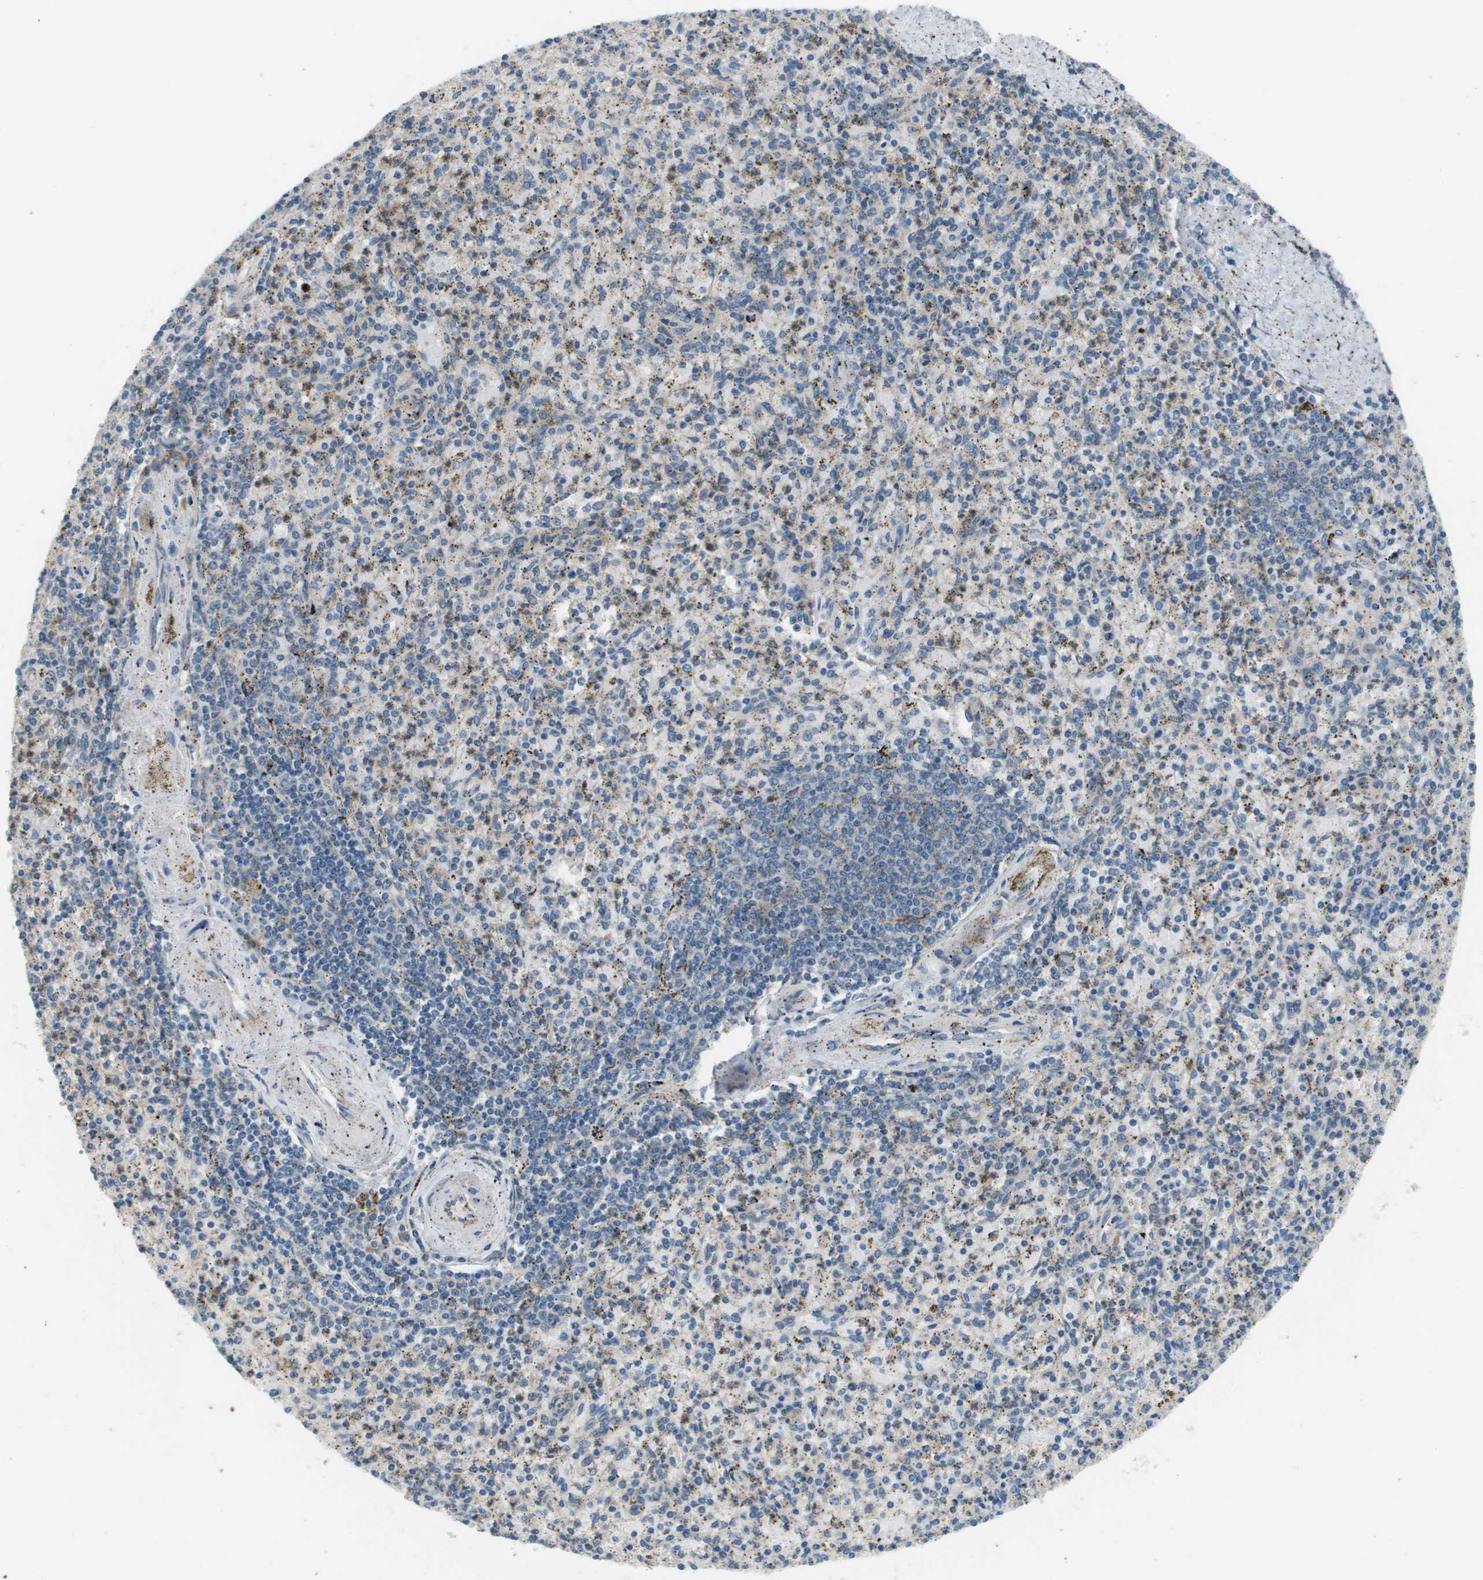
{"staining": {"intensity": "weak", "quantity": "<25%", "location": "cytoplasmic/membranous"}, "tissue": "spleen", "cell_type": "Cells in red pulp", "image_type": "normal", "snomed": [{"axis": "morphology", "description": "Normal tissue, NOS"}, {"axis": "topography", "description": "Spleen"}], "caption": "High power microscopy micrograph of an IHC micrograph of unremarkable spleen, revealing no significant staining in cells in red pulp. The staining was performed using DAB to visualize the protein expression in brown, while the nuclei were stained in blue with hematoxylin (Magnification: 20x).", "gene": "SAMSN1", "patient": {"sex": "male", "age": 72}}